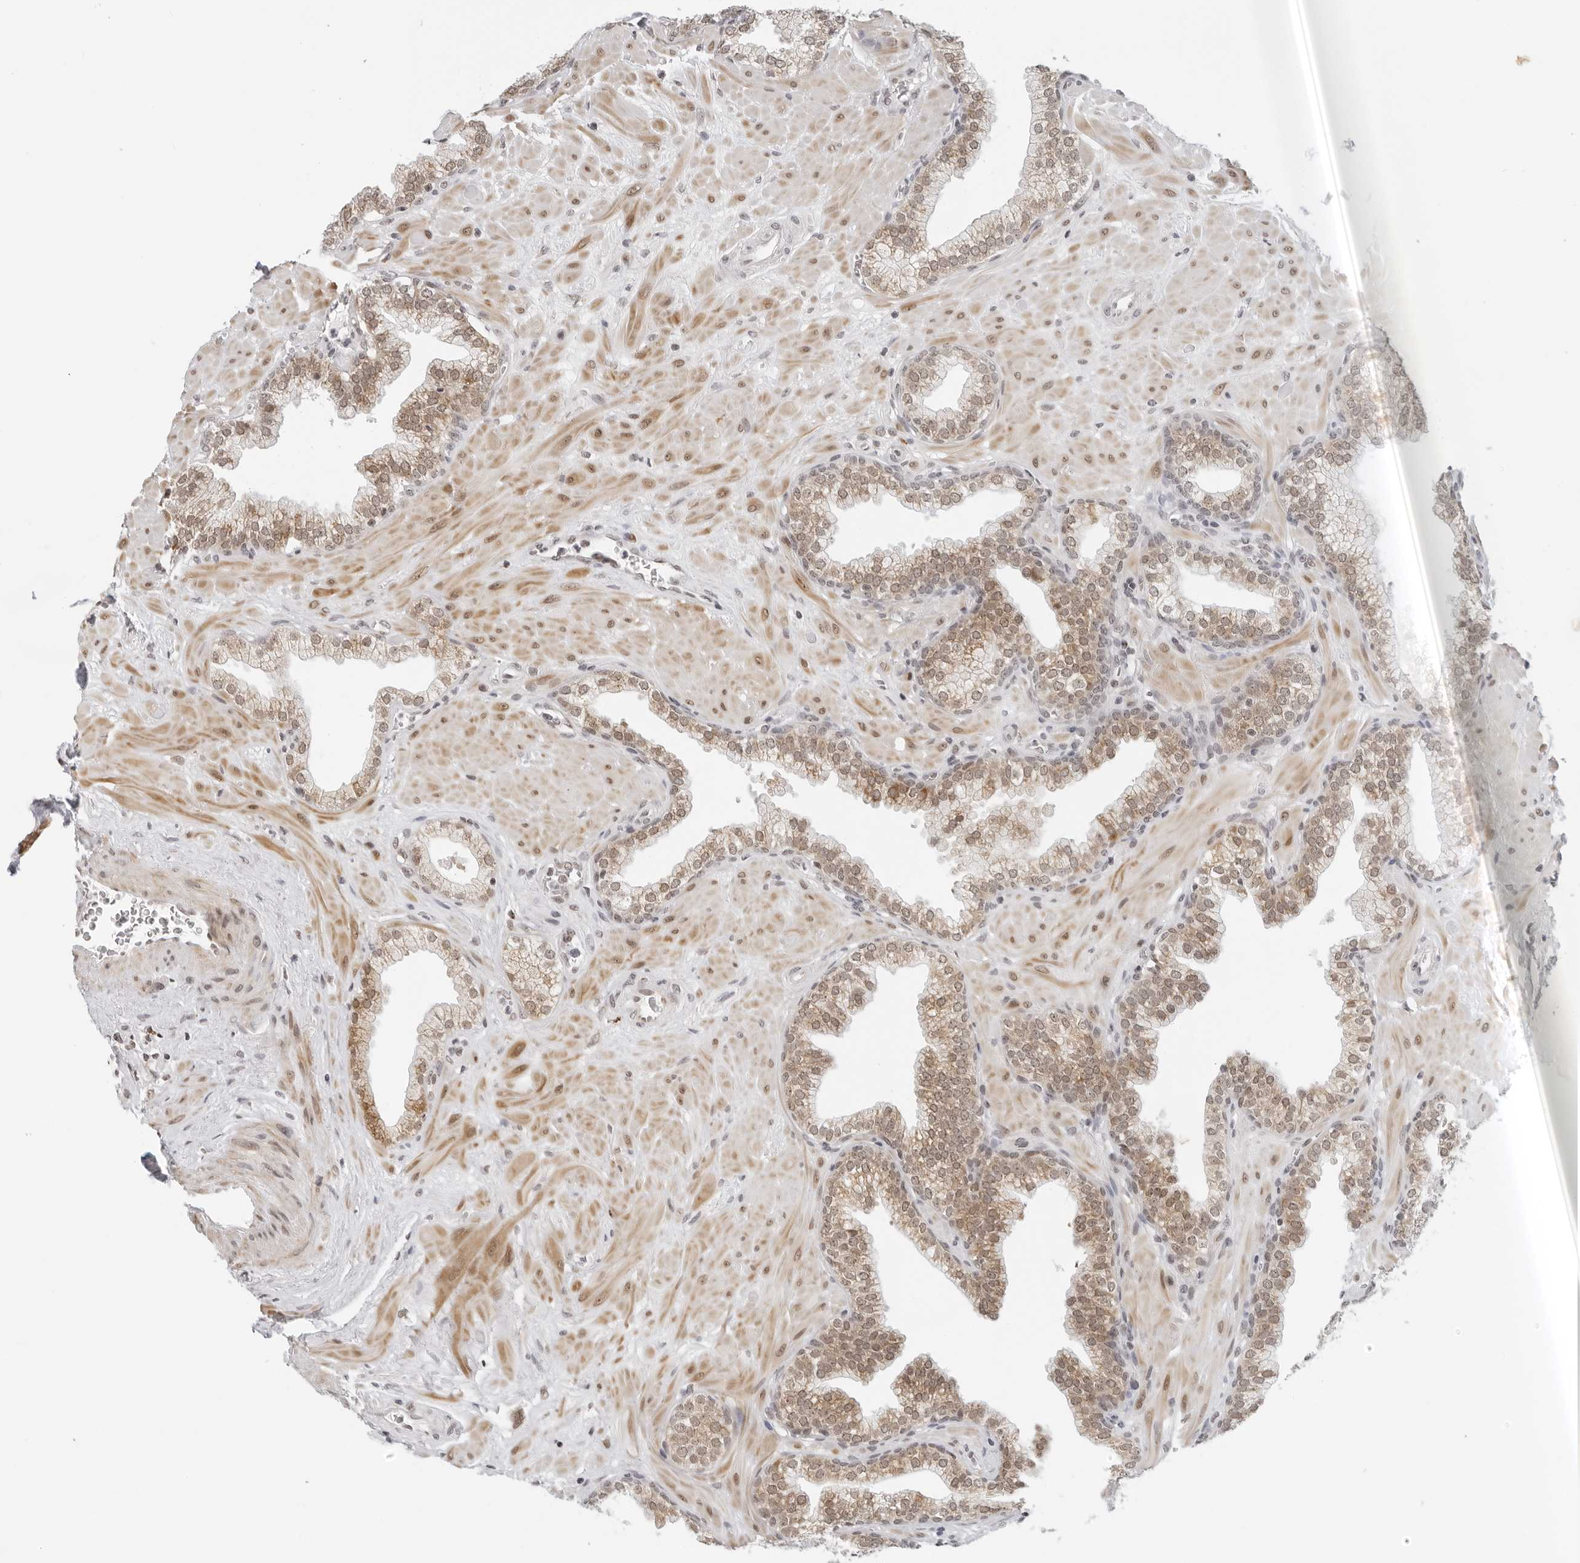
{"staining": {"intensity": "moderate", "quantity": ">75%", "location": "cytoplasmic/membranous,nuclear"}, "tissue": "prostate", "cell_type": "Glandular cells", "image_type": "normal", "snomed": [{"axis": "morphology", "description": "Normal tissue, NOS"}, {"axis": "morphology", "description": "Urothelial carcinoma, Low grade"}, {"axis": "topography", "description": "Urinary bladder"}, {"axis": "topography", "description": "Prostate"}], "caption": "Moderate cytoplasmic/membranous,nuclear staining for a protein is identified in approximately >75% of glandular cells of unremarkable prostate using immunohistochemistry (IHC).", "gene": "TOX4", "patient": {"sex": "male", "age": 60}}